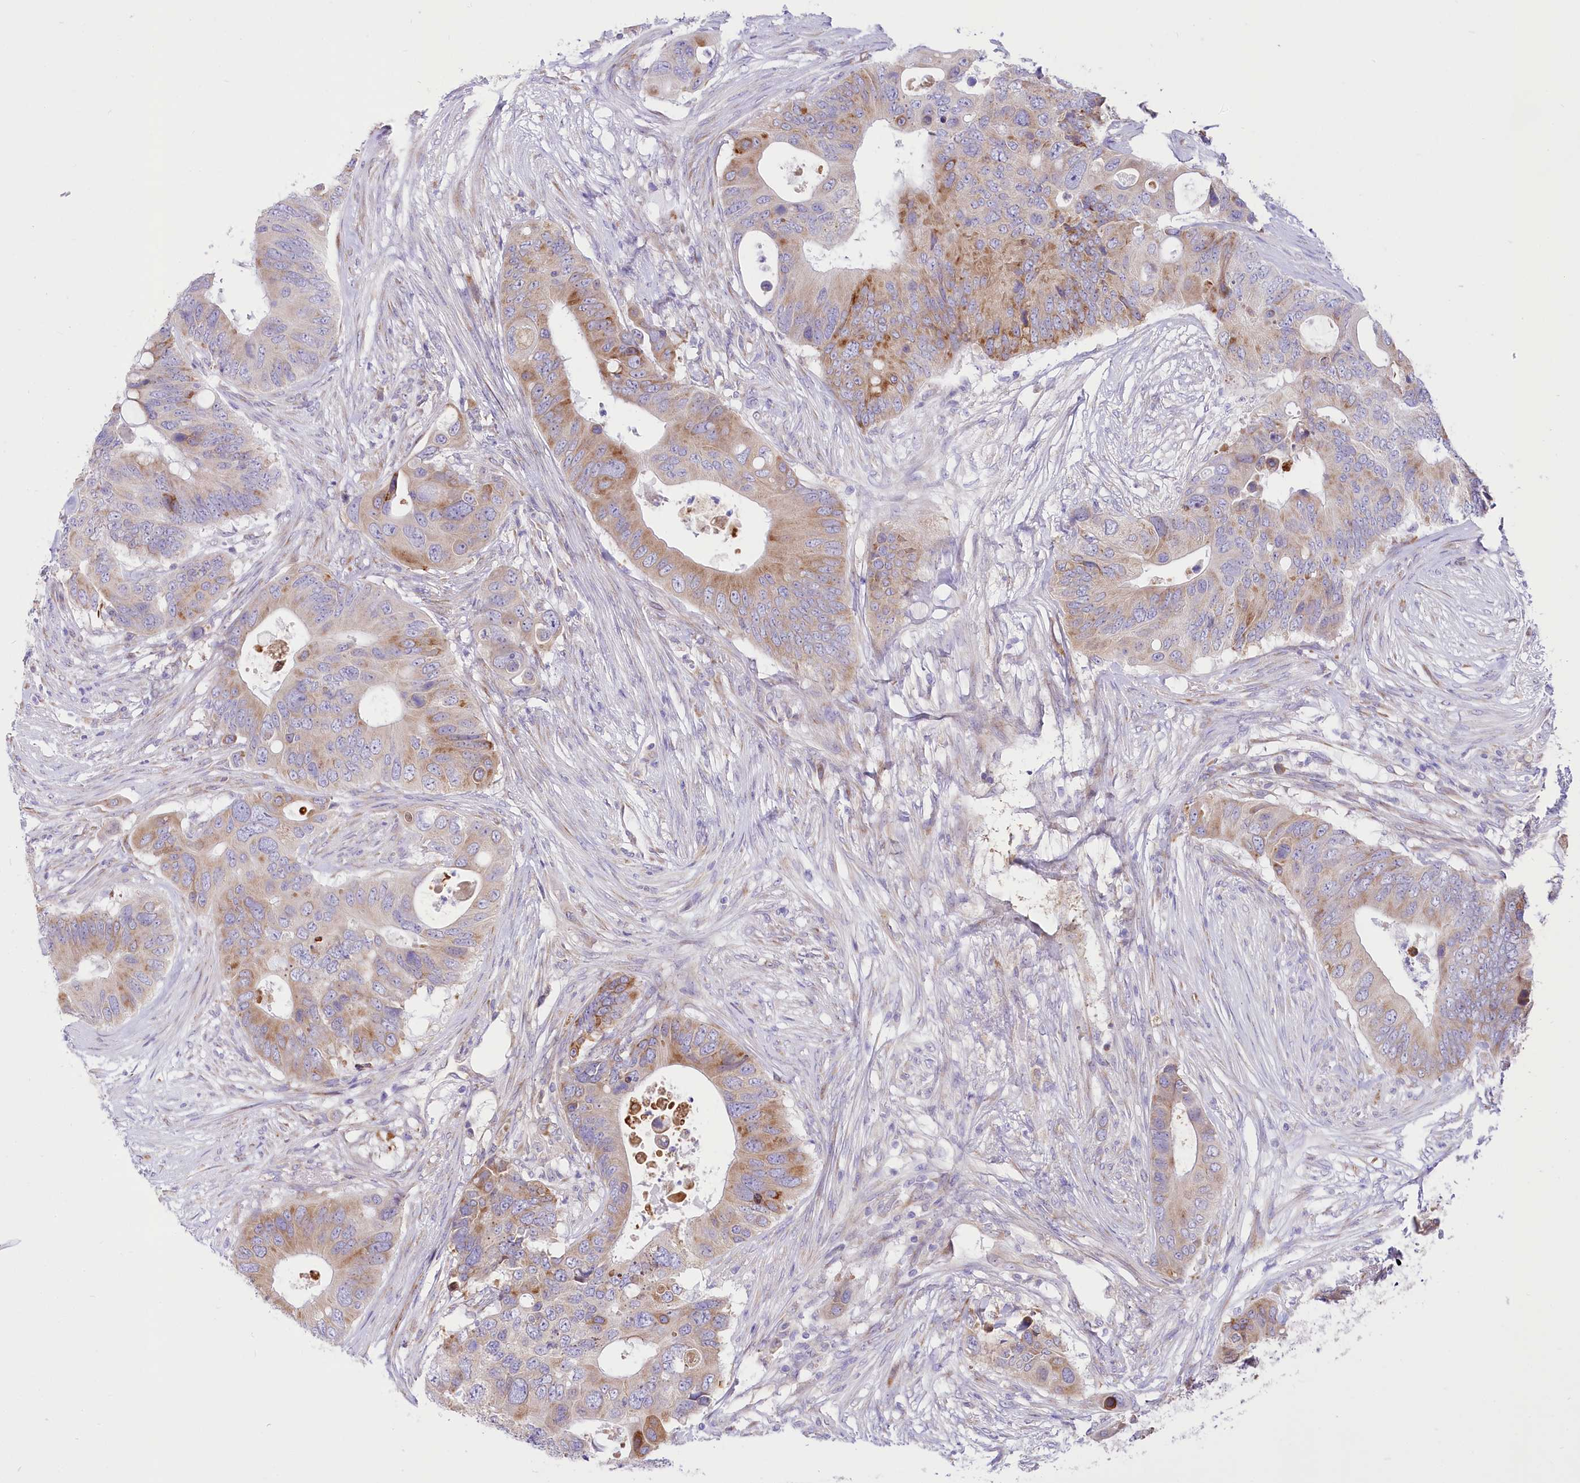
{"staining": {"intensity": "moderate", "quantity": "25%-75%", "location": "cytoplasmic/membranous"}, "tissue": "colorectal cancer", "cell_type": "Tumor cells", "image_type": "cancer", "snomed": [{"axis": "morphology", "description": "Adenocarcinoma, NOS"}, {"axis": "topography", "description": "Colon"}], "caption": "Immunohistochemical staining of colorectal cancer (adenocarcinoma) exhibits medium levels of moderate cytoplasmic/membranous protein staining in approximately 25%-75% of tumor cells.", "gene": "STT3B", "patient": {"sex": "male", "age": 71}}